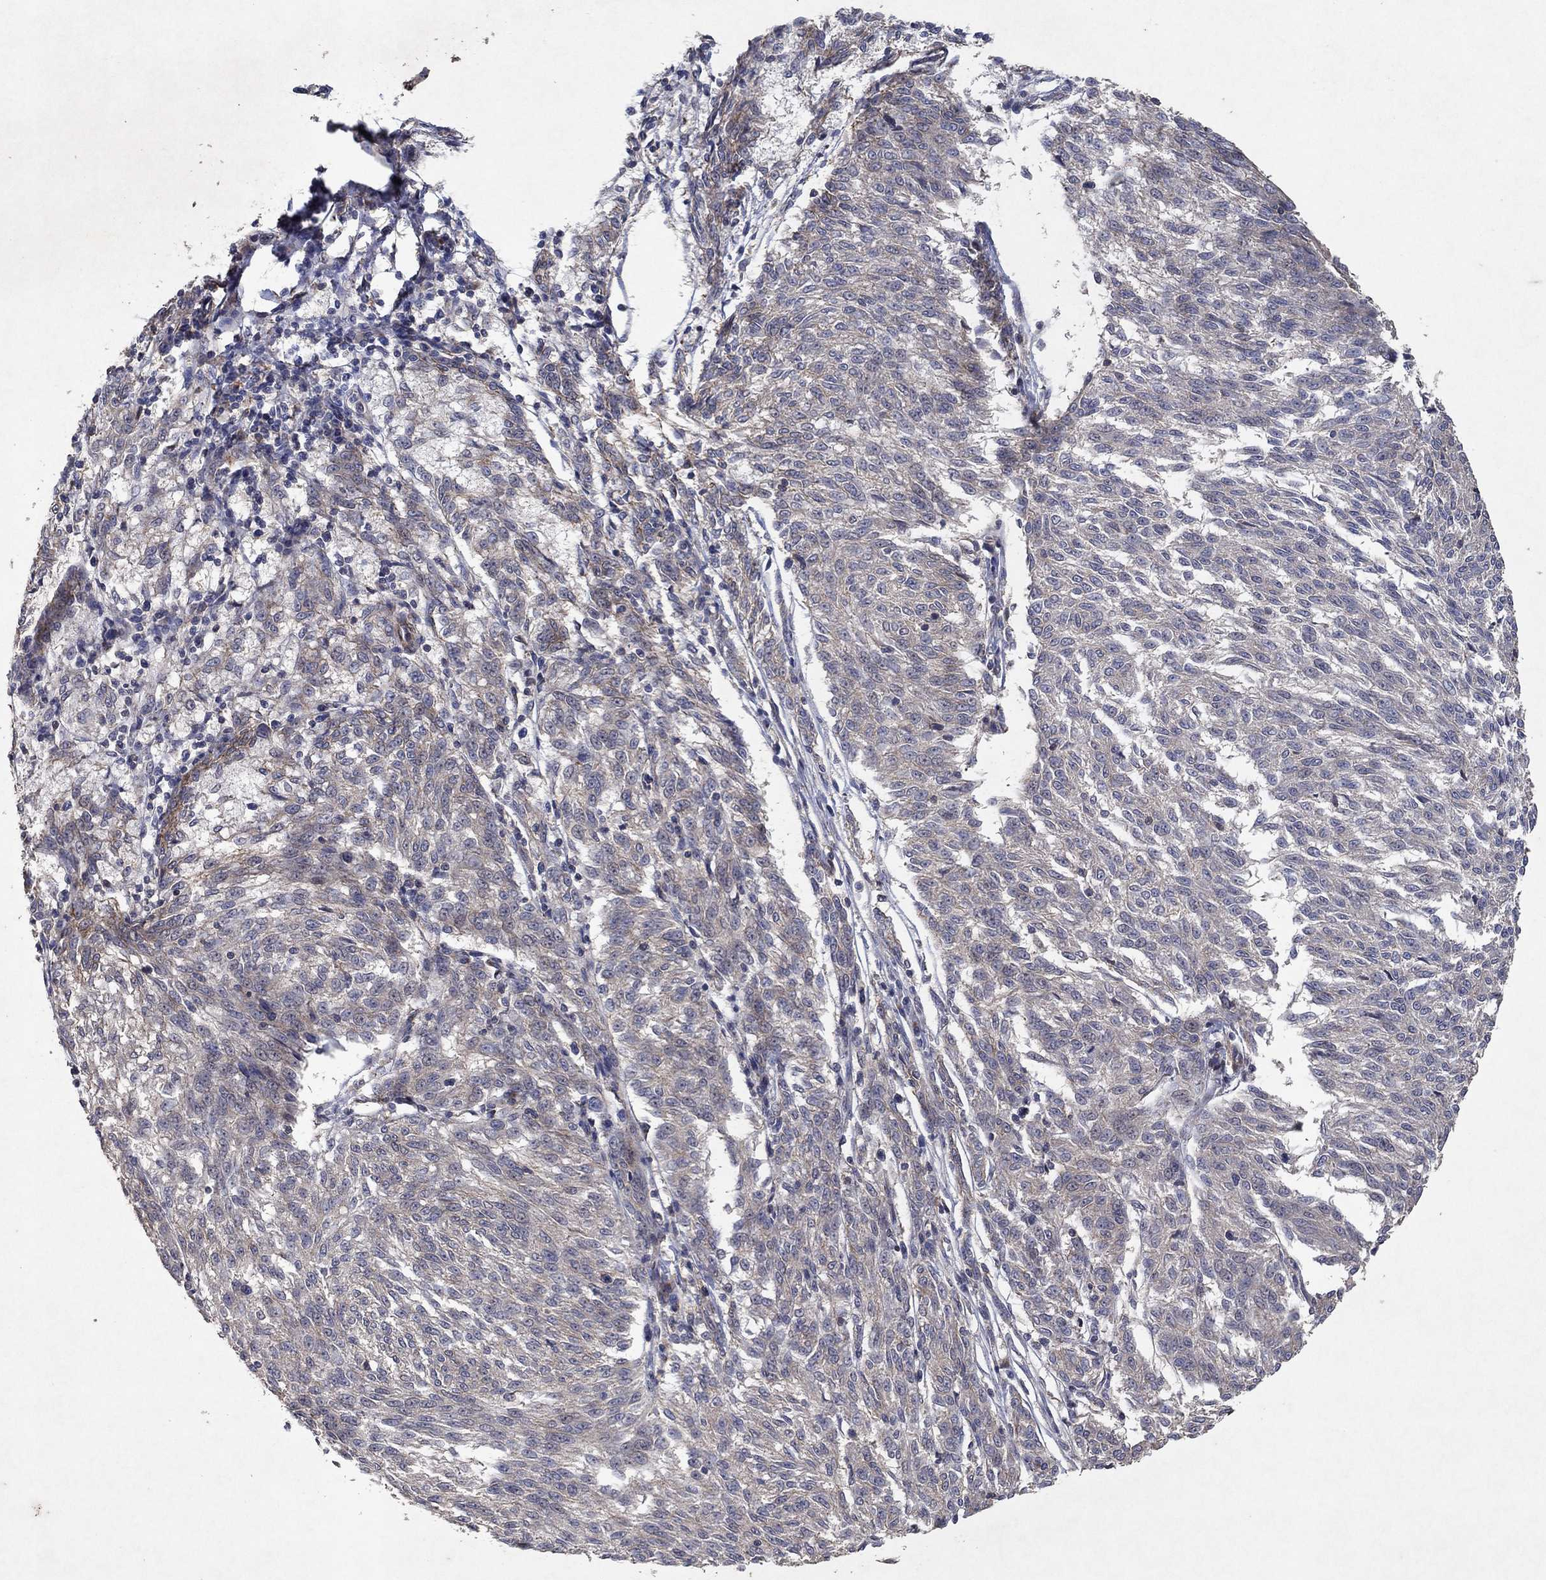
{"staining": {"intensity": "negative", "quantity": "none", "location": "none"}, "tissue": "melanoma", "cell_type": "Tumor cells", "image_type": "cancer", "snomed": [{"axis": "morphology", "description": "Malignant melanoma, NOS"}, {"axis": "topography", "description": "Skin"}], "caption": "The photomicrograph demonstrates no significant expression in tumor cells of melanoma. Brightfield microscopy of immunohistochemistry (IHC) stained with DAB (3,3'-diaminobenzidine) (brown) and hematoxylin (blue), captured at high magnification.", "gene": "FRG1", "patient": {"sex": "female", "age": 72}}